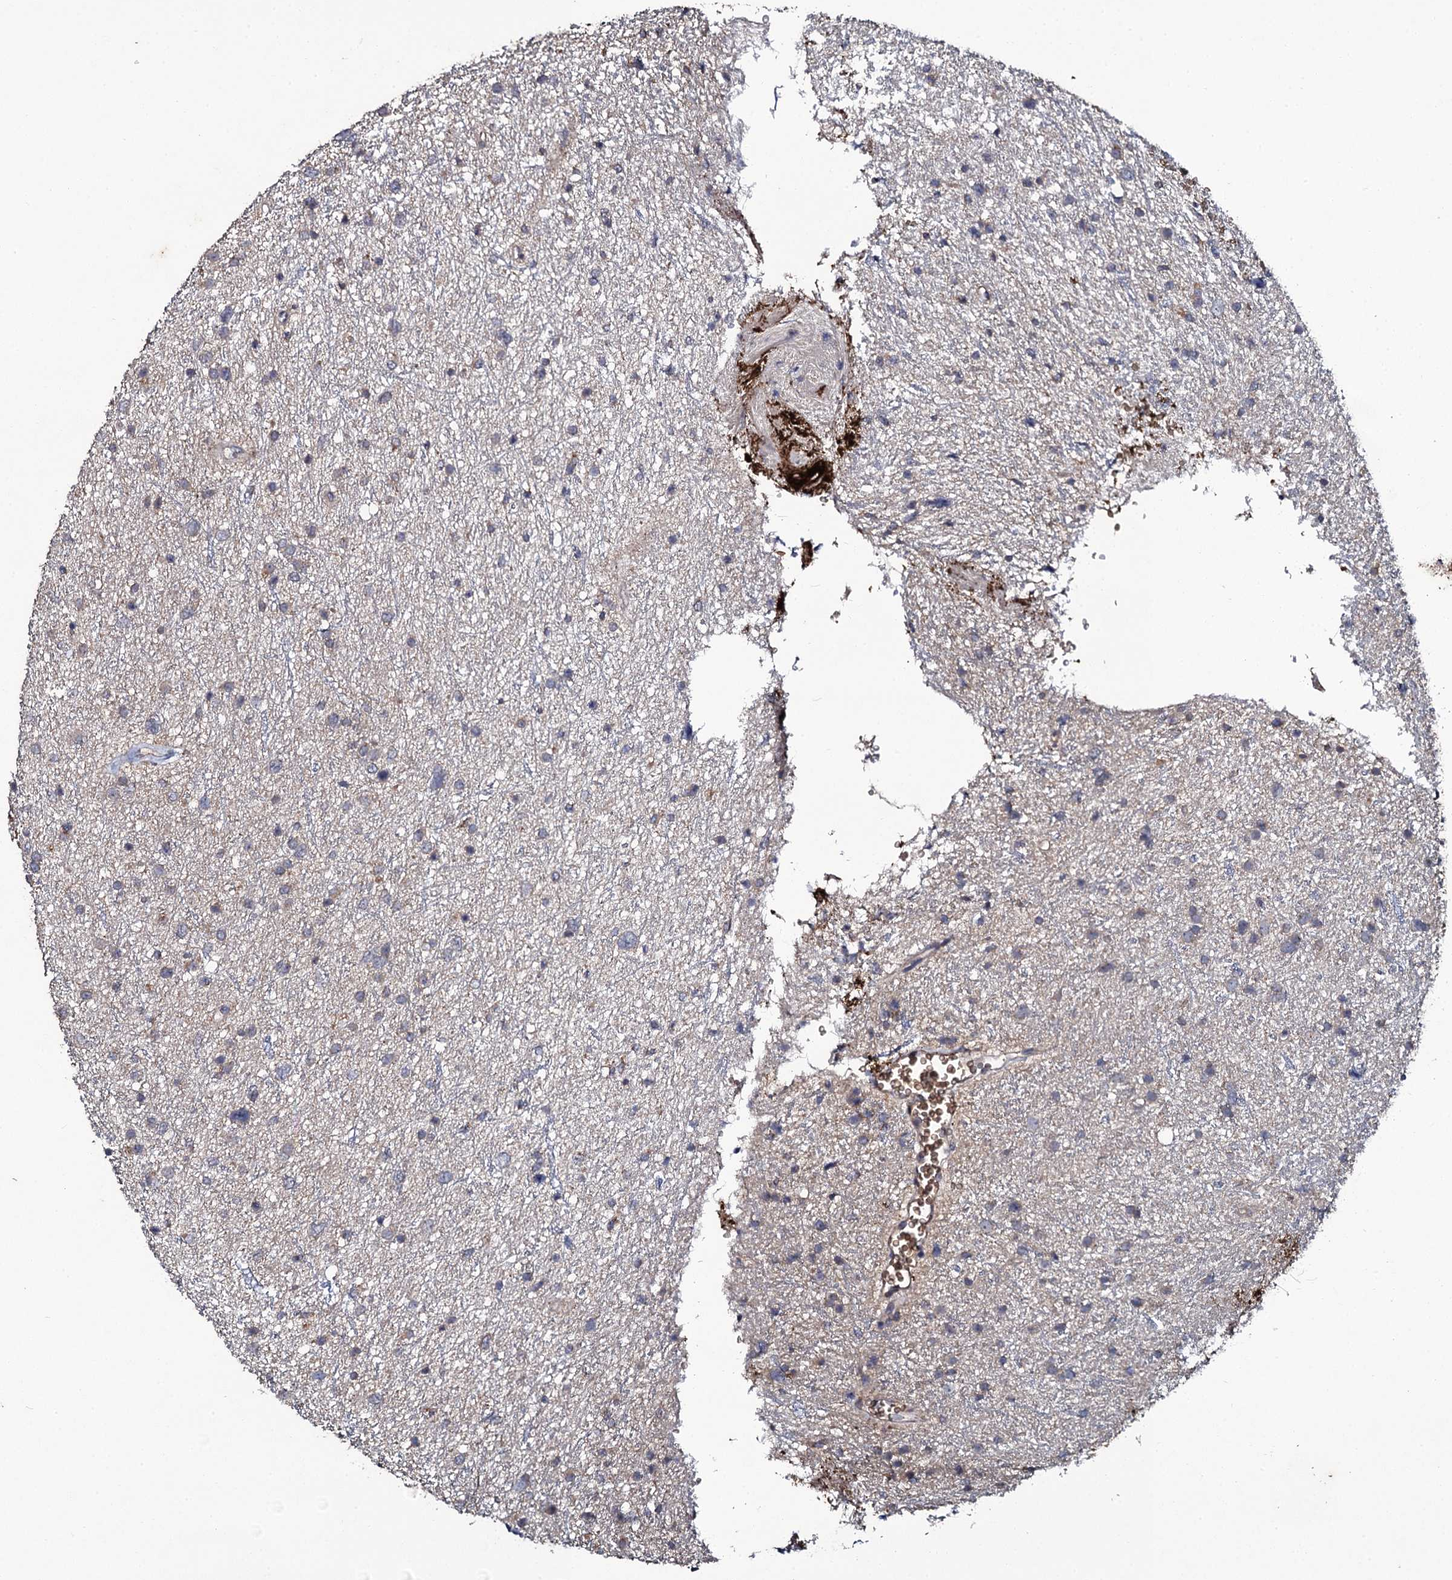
{"staining": {"intensity": "negative", "quantity": "none", "location": "none"}, "tissue": "glioma", "cell_type": "Tumor cells", "image_type": "cancer", "snomed": [{"axis": "morphology", "description": "Glioma, malignant, Low grade"}, {"axis": "topography", "description": "Cerebral cortex"}], "caption": "This is an IHC micrograph of glioma. There is no expression in tumor cells.", "gene": "LRRC28", "patient": {"sex": "female", "age": 39}}